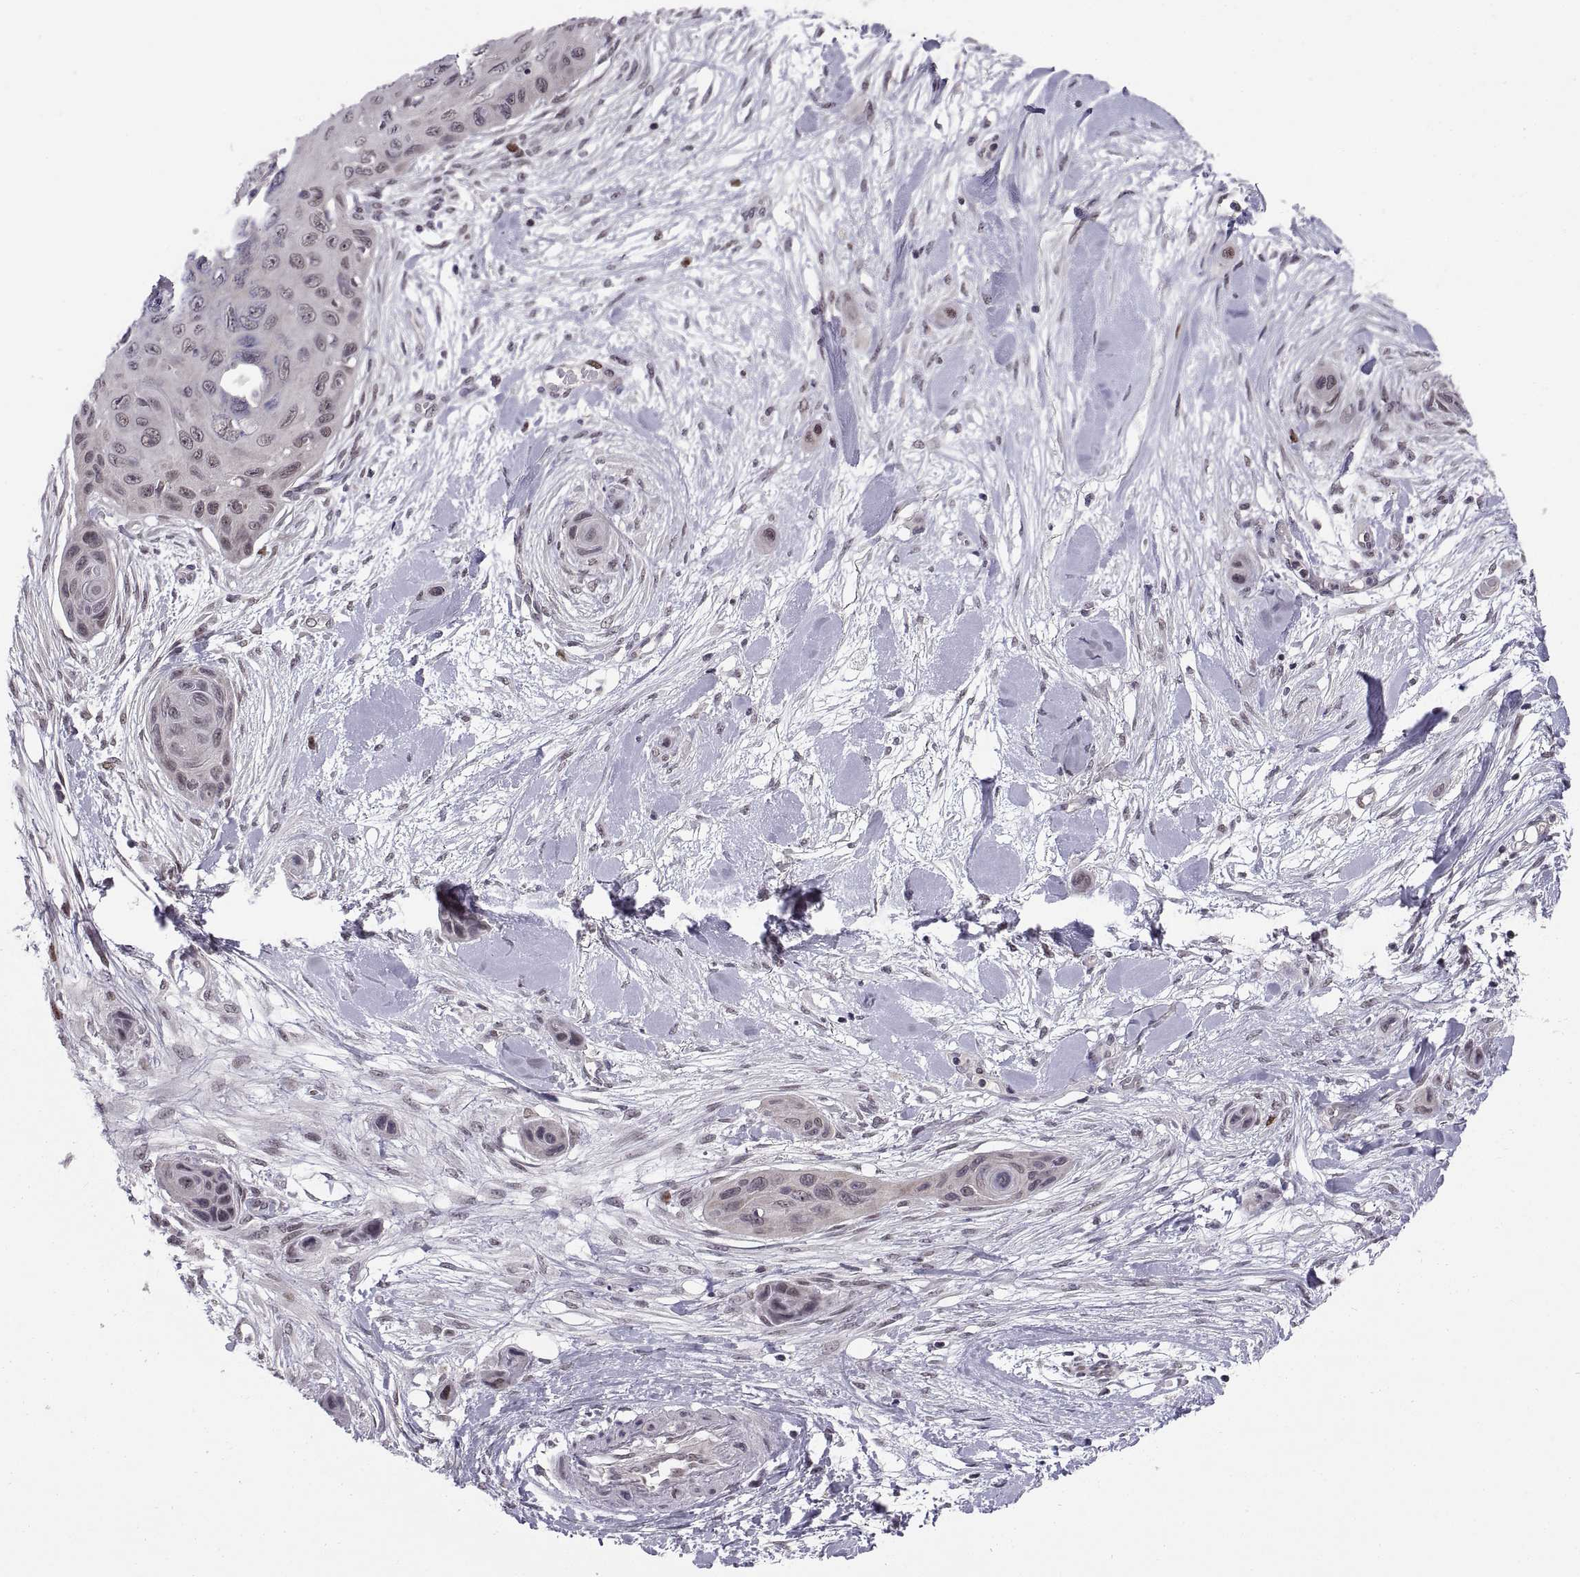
{"staining": {"intensity": "negative", "quantity": "none", "location": "none"}, "tissue": "skin cancer", "cell_type": "Tumor cells", "image_type": "cancer", "snomed": [{"axis": "morphology", "description": "Squamous cell carcinoma, NOS"}, {"axis": "topography", "description": "Skin"}], "caption": "High power microscopy photomicrograph of an immunohistochemistry (IHC) image of skin cancer, revealing no significant positivity in tumor cells.", "gene": "CHFR", "patient": {"sex": "male", "age": 82}}